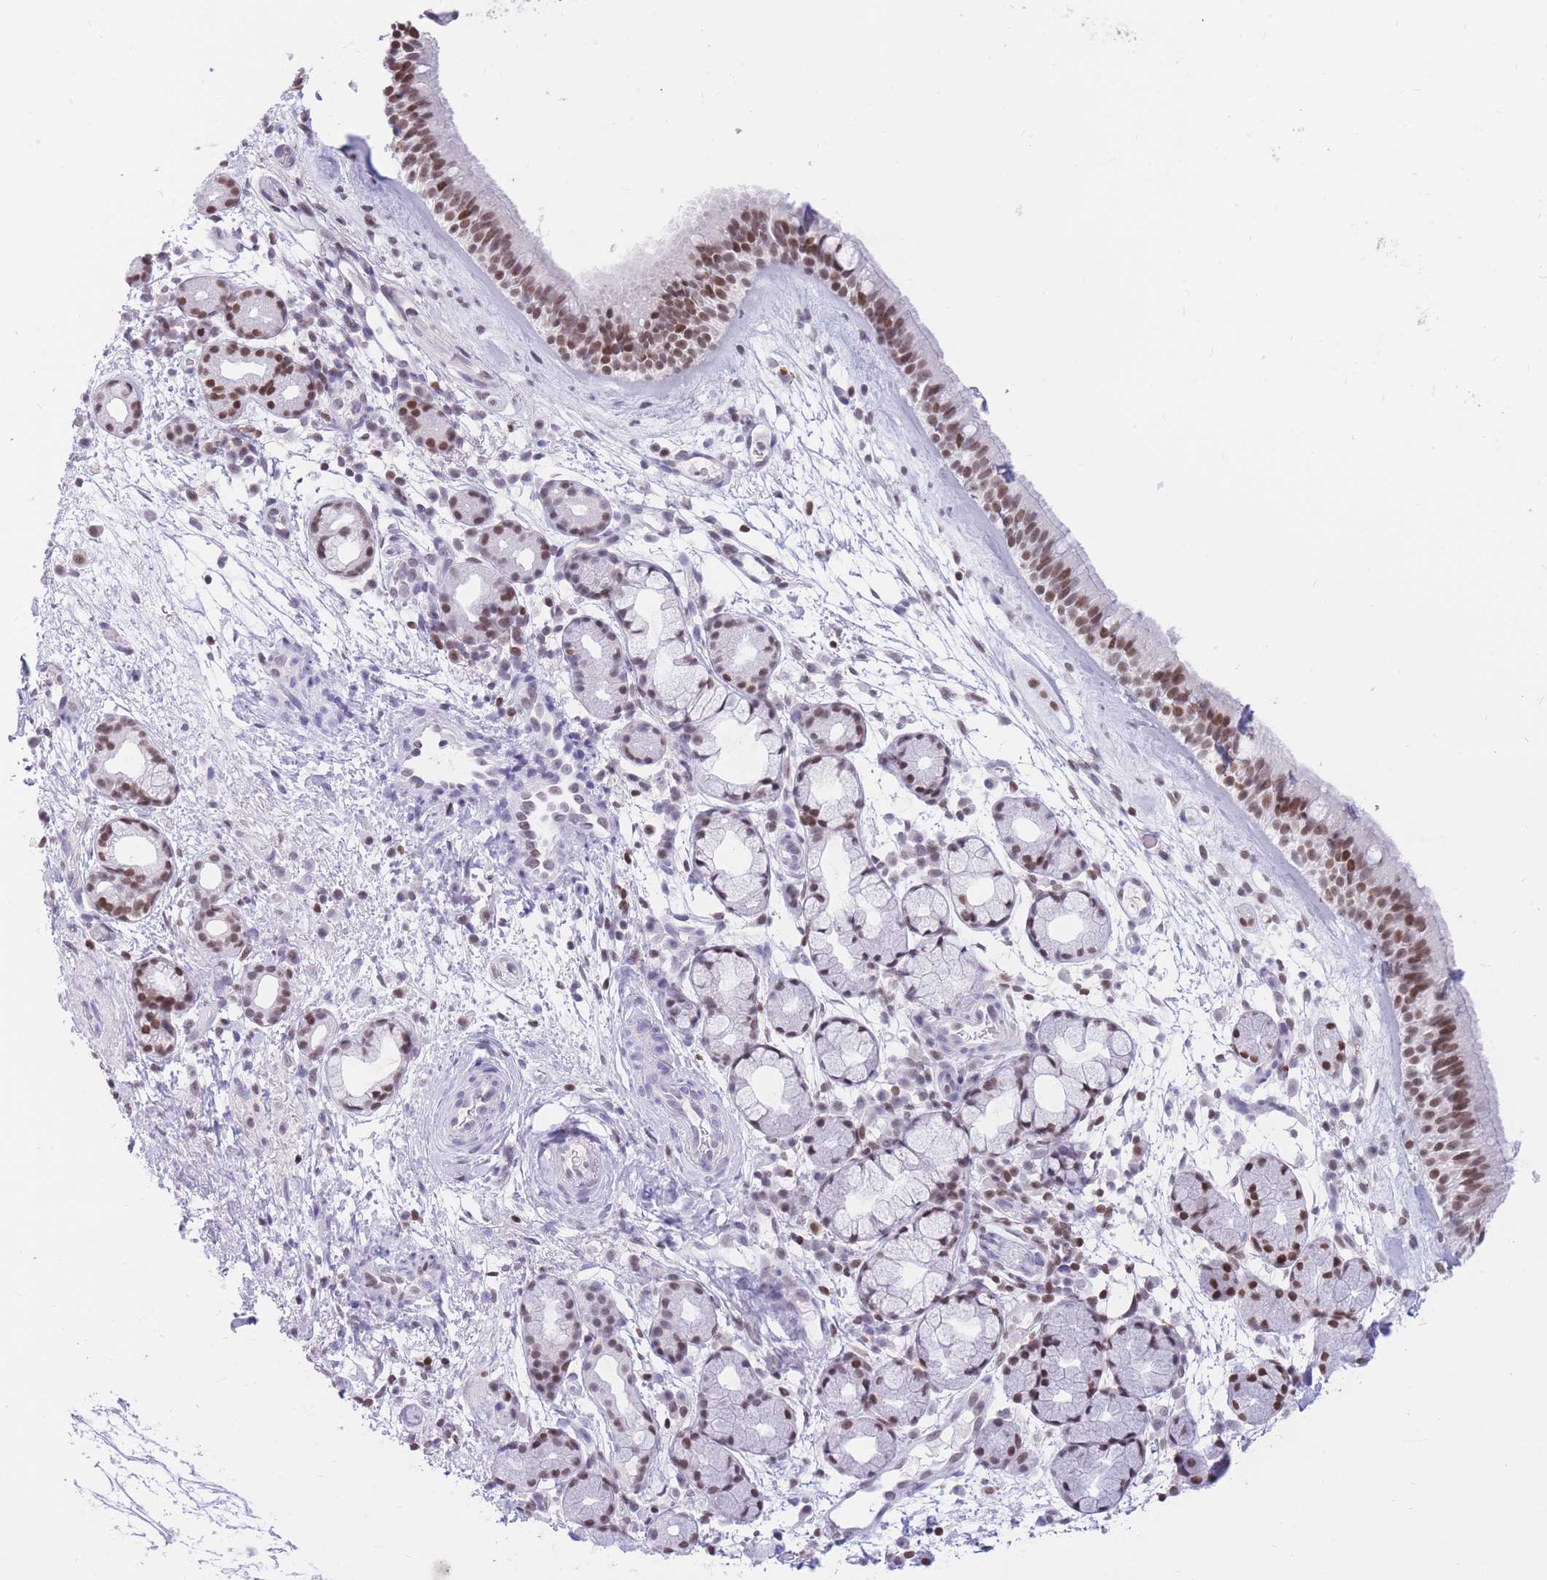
{"staining": {"intensity": "moderate", "quantity": ">75%", "location": "nuclear"}, "tissue": "nasopharynx", "cell_type": "Respiratory epithelial cells", "image_type": "normal", "snomed": [{"axis": "morphology", "description": "Normal tissue, NOS"}, {"axis": "topography", "description": "Nasopharynx"}], "caption": "Benign nasopharynx displays moderate nuclear expression in approximately >75% of respiratory epithelial cells Using DAB (brown) and hematoxylin (blue) stains, captured at high magnification using brightfield microscopy..", "gene": "HMGN1", "patient": {"sex": "male", "age": 64}}